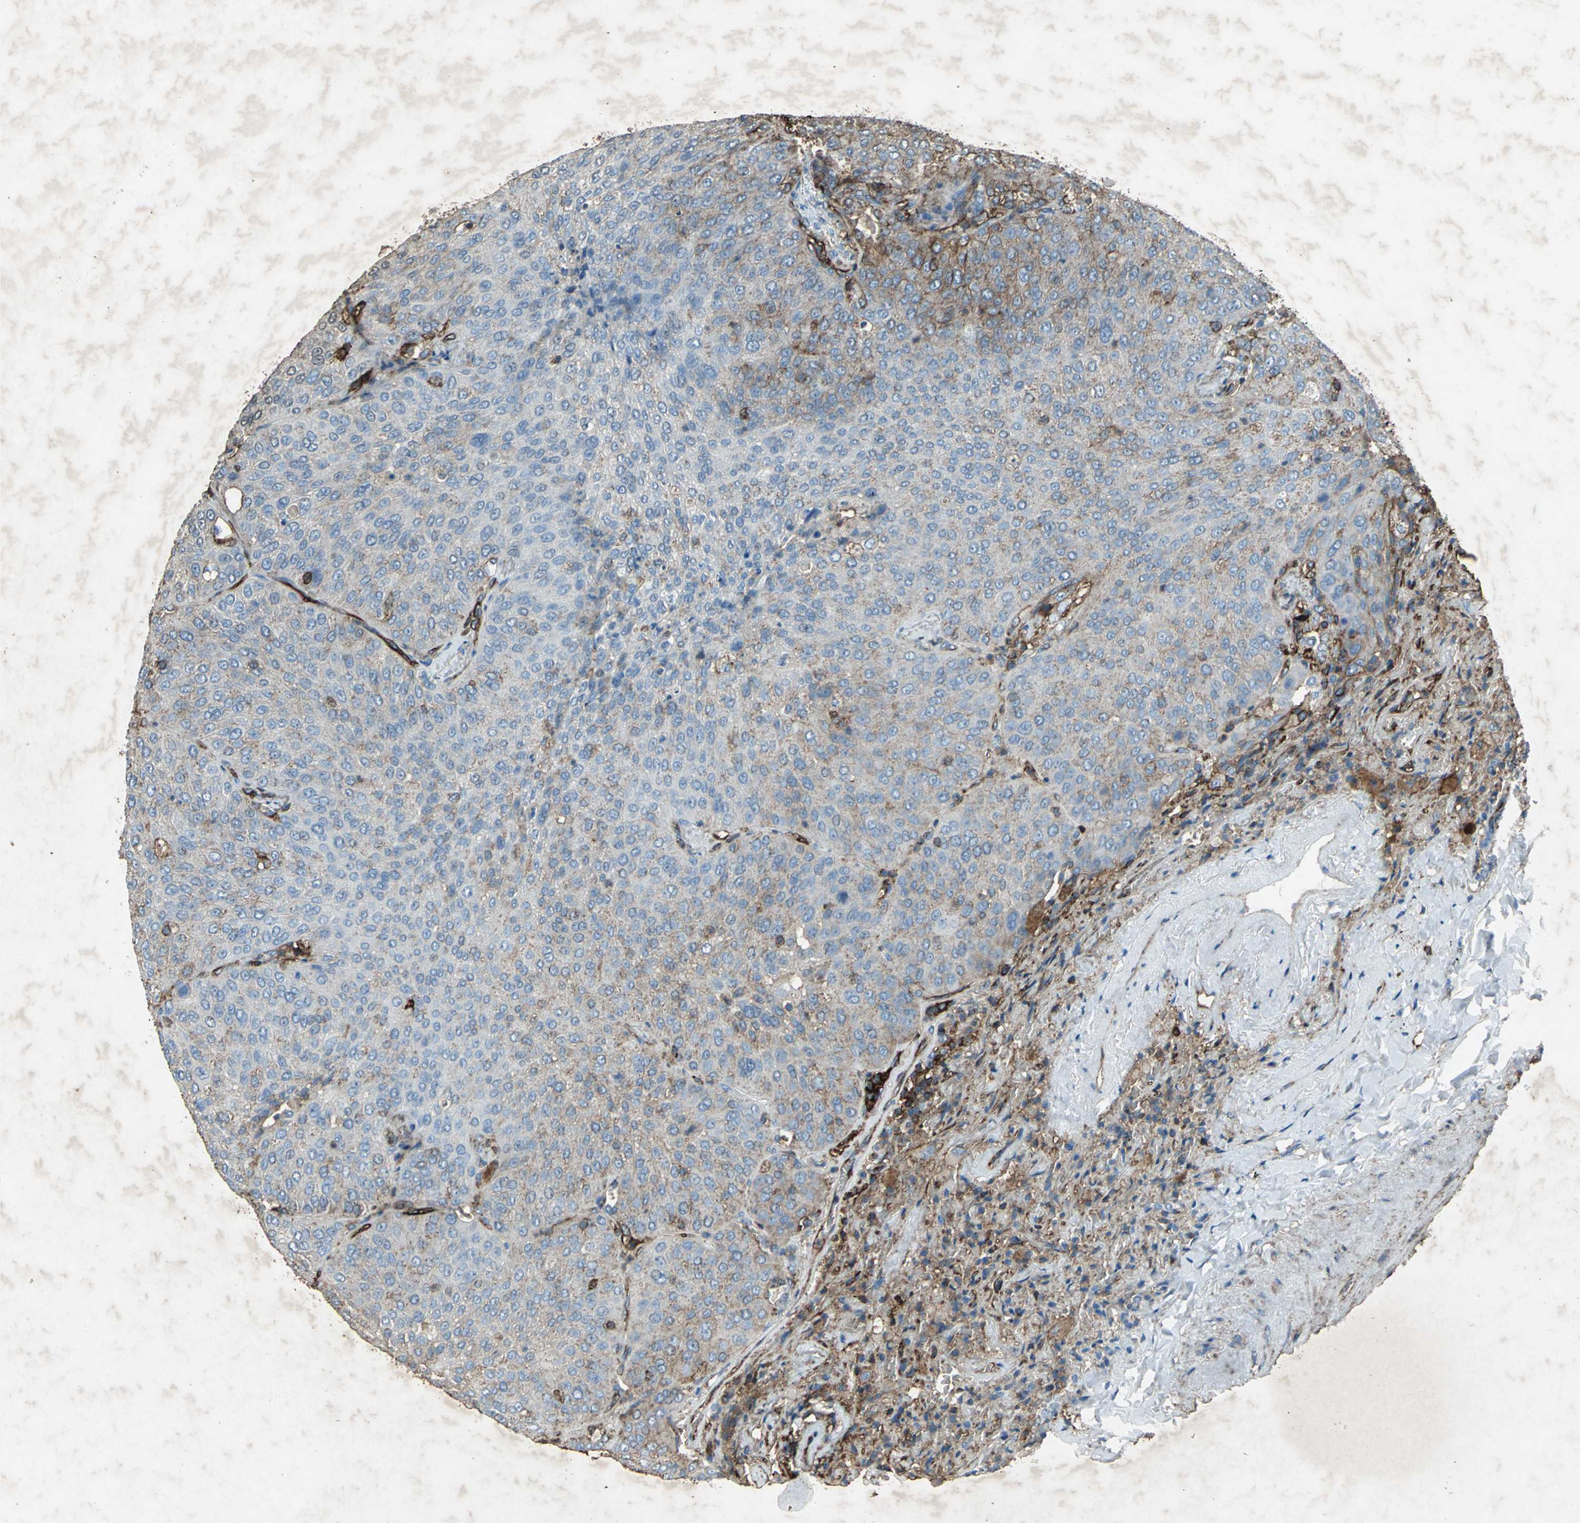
{"staining": {"intensity": "weak", "quantity": "25%-75%", "location": "cytoplasmic/membranous"}, "tissue": "lung cancer", "cell_type": "Tumor cells", "image_type": "cancer", "snomed": [{"axis": "morphology", "description": "Squamous cell carcinoma, NOS"}, {"axis": "topography", "description": "Lung"}], "caption": "Lung cancer was stained to show a protein in brown. There is low levels of weak cytoplasmic/membranous positivity in approximately 25%-75% of tumor cells.", "gene": "CCR6", "patient": {"sex": "male", "age": 54}}